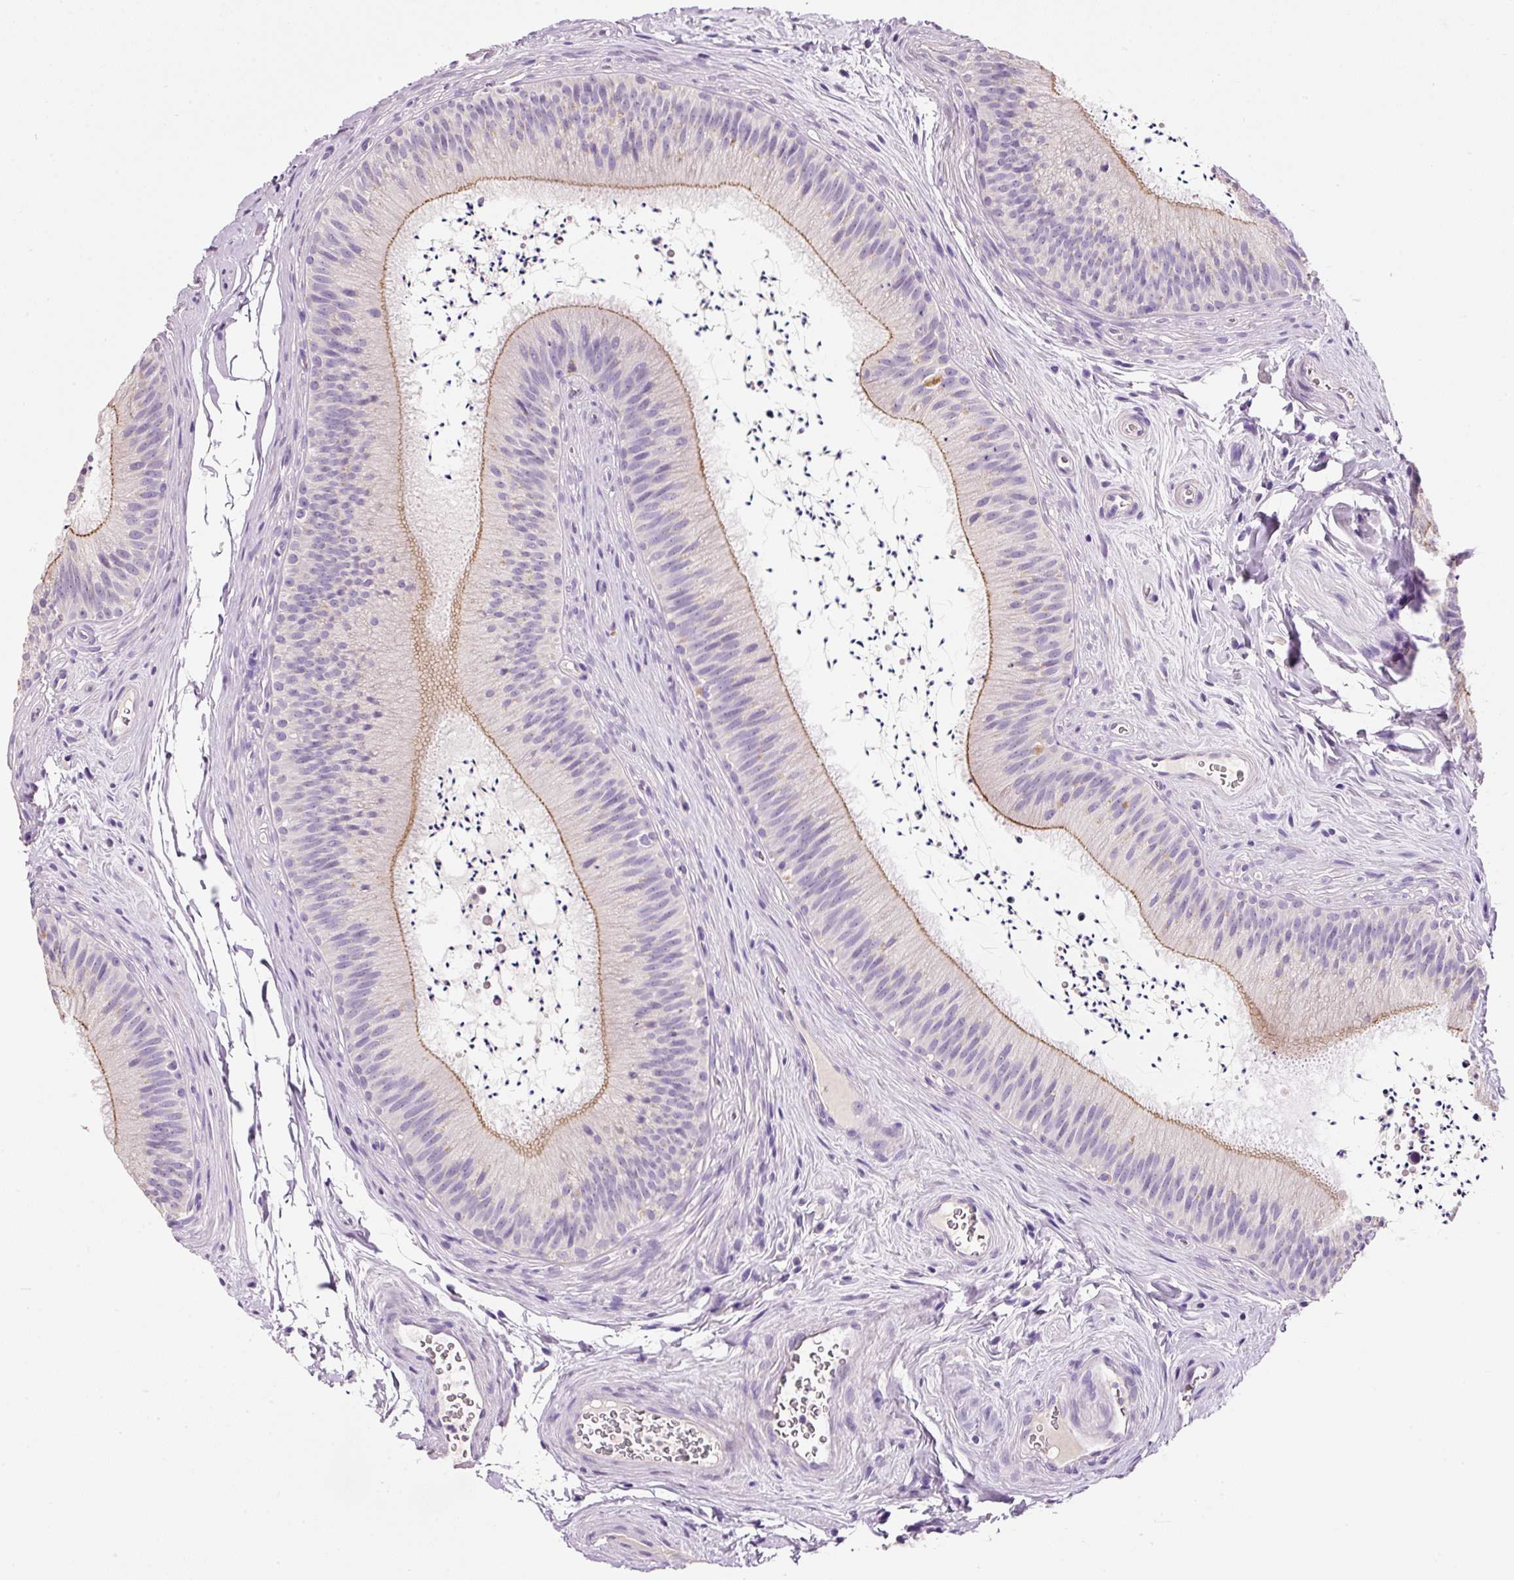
{"staining": {"intensity": "moderate", "quantity": "25%-75%", "location": "cytoplasmic/membranous"}, "tissue": "epididymis", "cell_type": "Glandular cells", "image_type": "normal", "snomed": [{"axis": "morphology", "description": "Normal tissue, NOS"}, {"axis": "topography", "description": "Epididymis"}], "caption": "This histopathology image shows normal epididymis stained with IHC to label a protein in brown. The cytoplasmic/membranous of glandular cells show moderate positivity for the protein. Nuclei are counter-stained blue.", "gene": "TENT5C", "patient": {"sex": "male", "age": 24}}